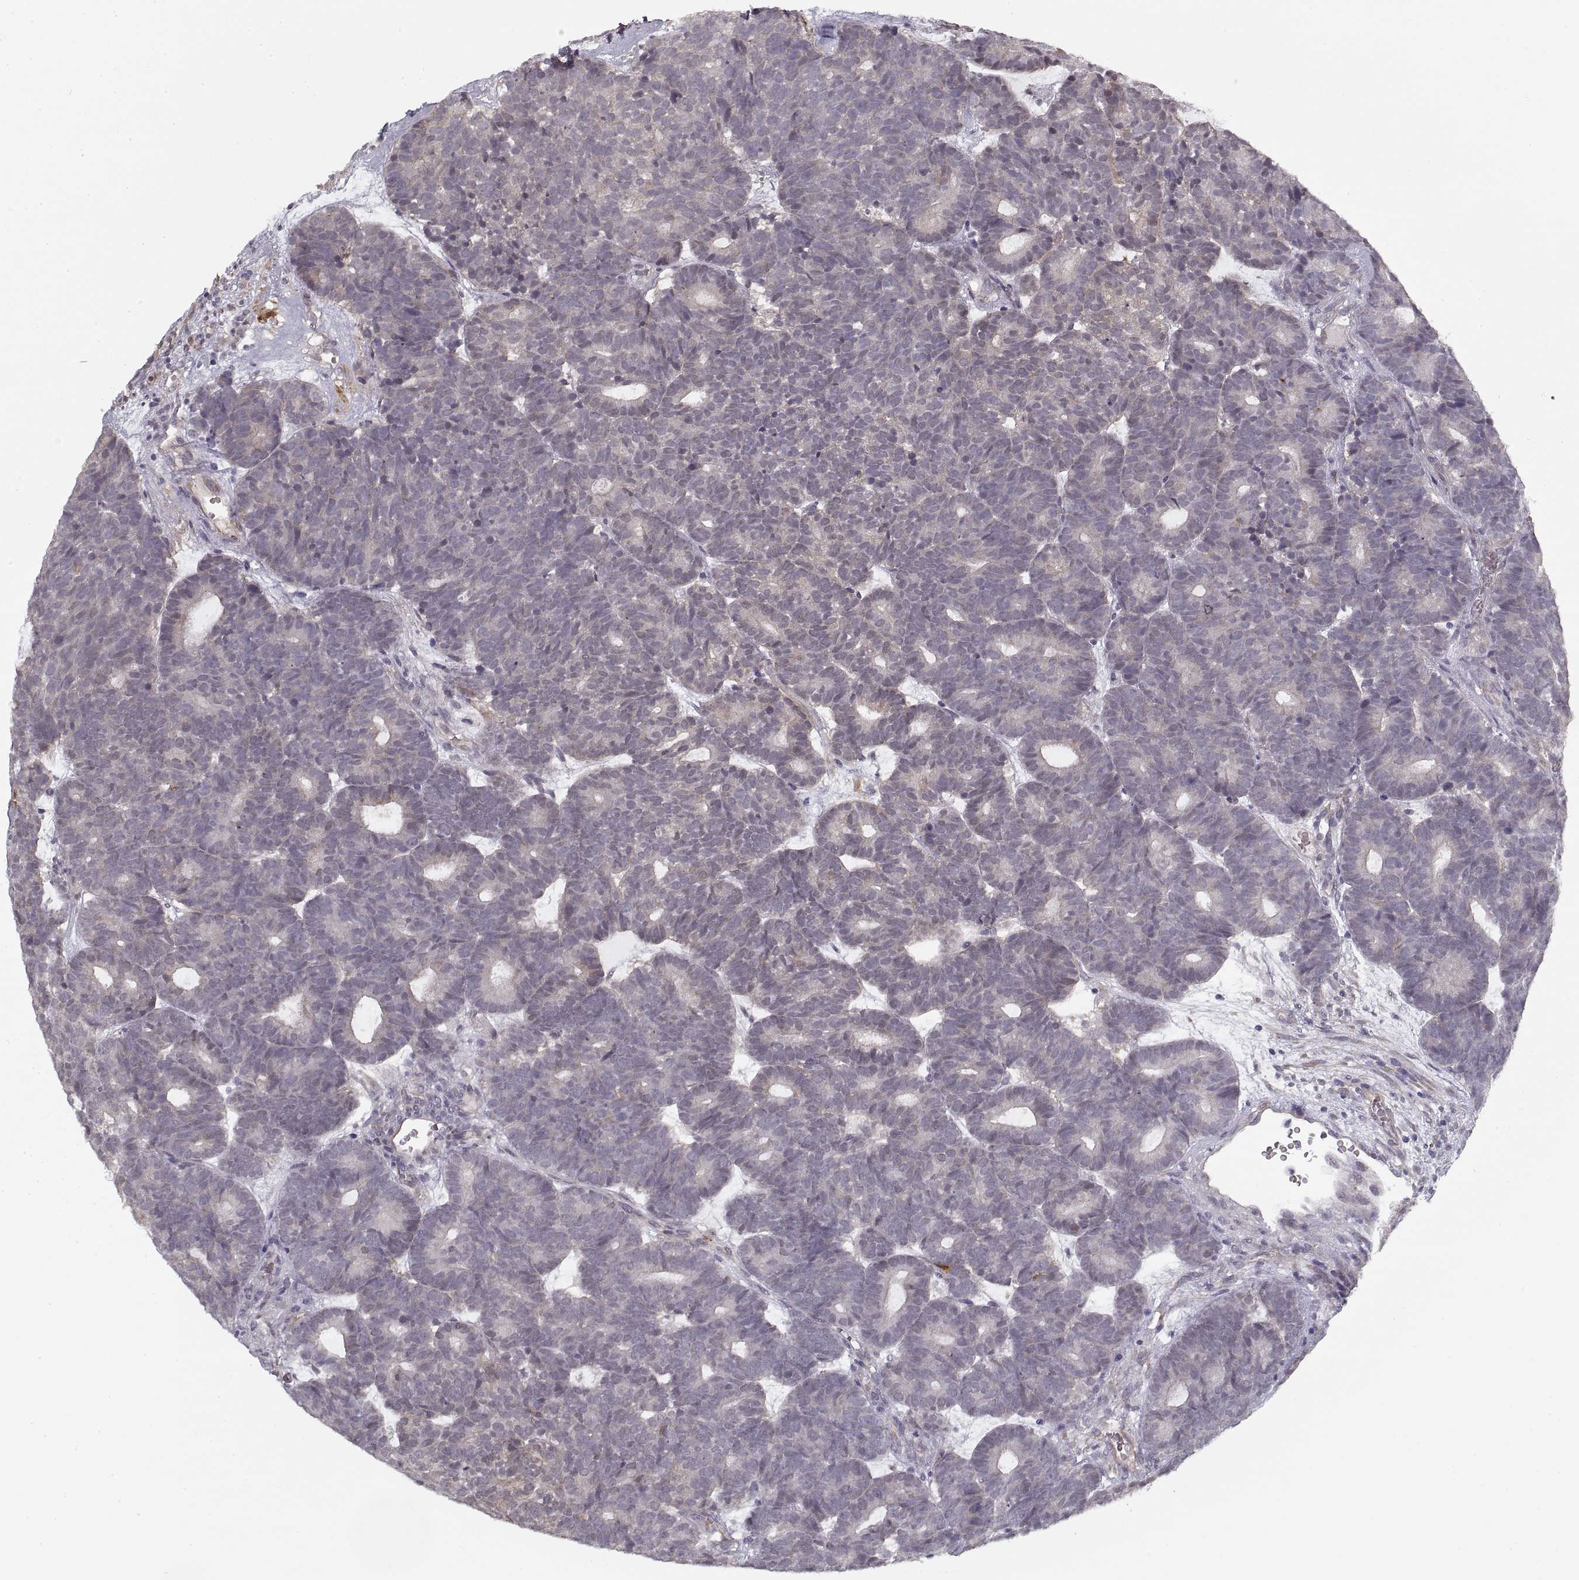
{"staining": {"intensity": "negative", "quantity": "none", "location": "none"}, "tissue": "head and neck cancer", "cell_type": "Tumor cells", "image_type": "cancer", "snomed": [{"axis": "morphology", "description": "Adenocarcinoma, NOS"}, {"axis": "topography", "description": "Head-Neck"}], "caption": "Immunohistochemistry (IHC) histopathology image of neoplastic tissue: head and neck cancer (adenocarcinoma) stained with DAB (3,3'-diaminobenzidine) displays no significant protein staining in tumor cells.", "gene": "LAMB2", "patient": {"sex": "female", "age": 81}}